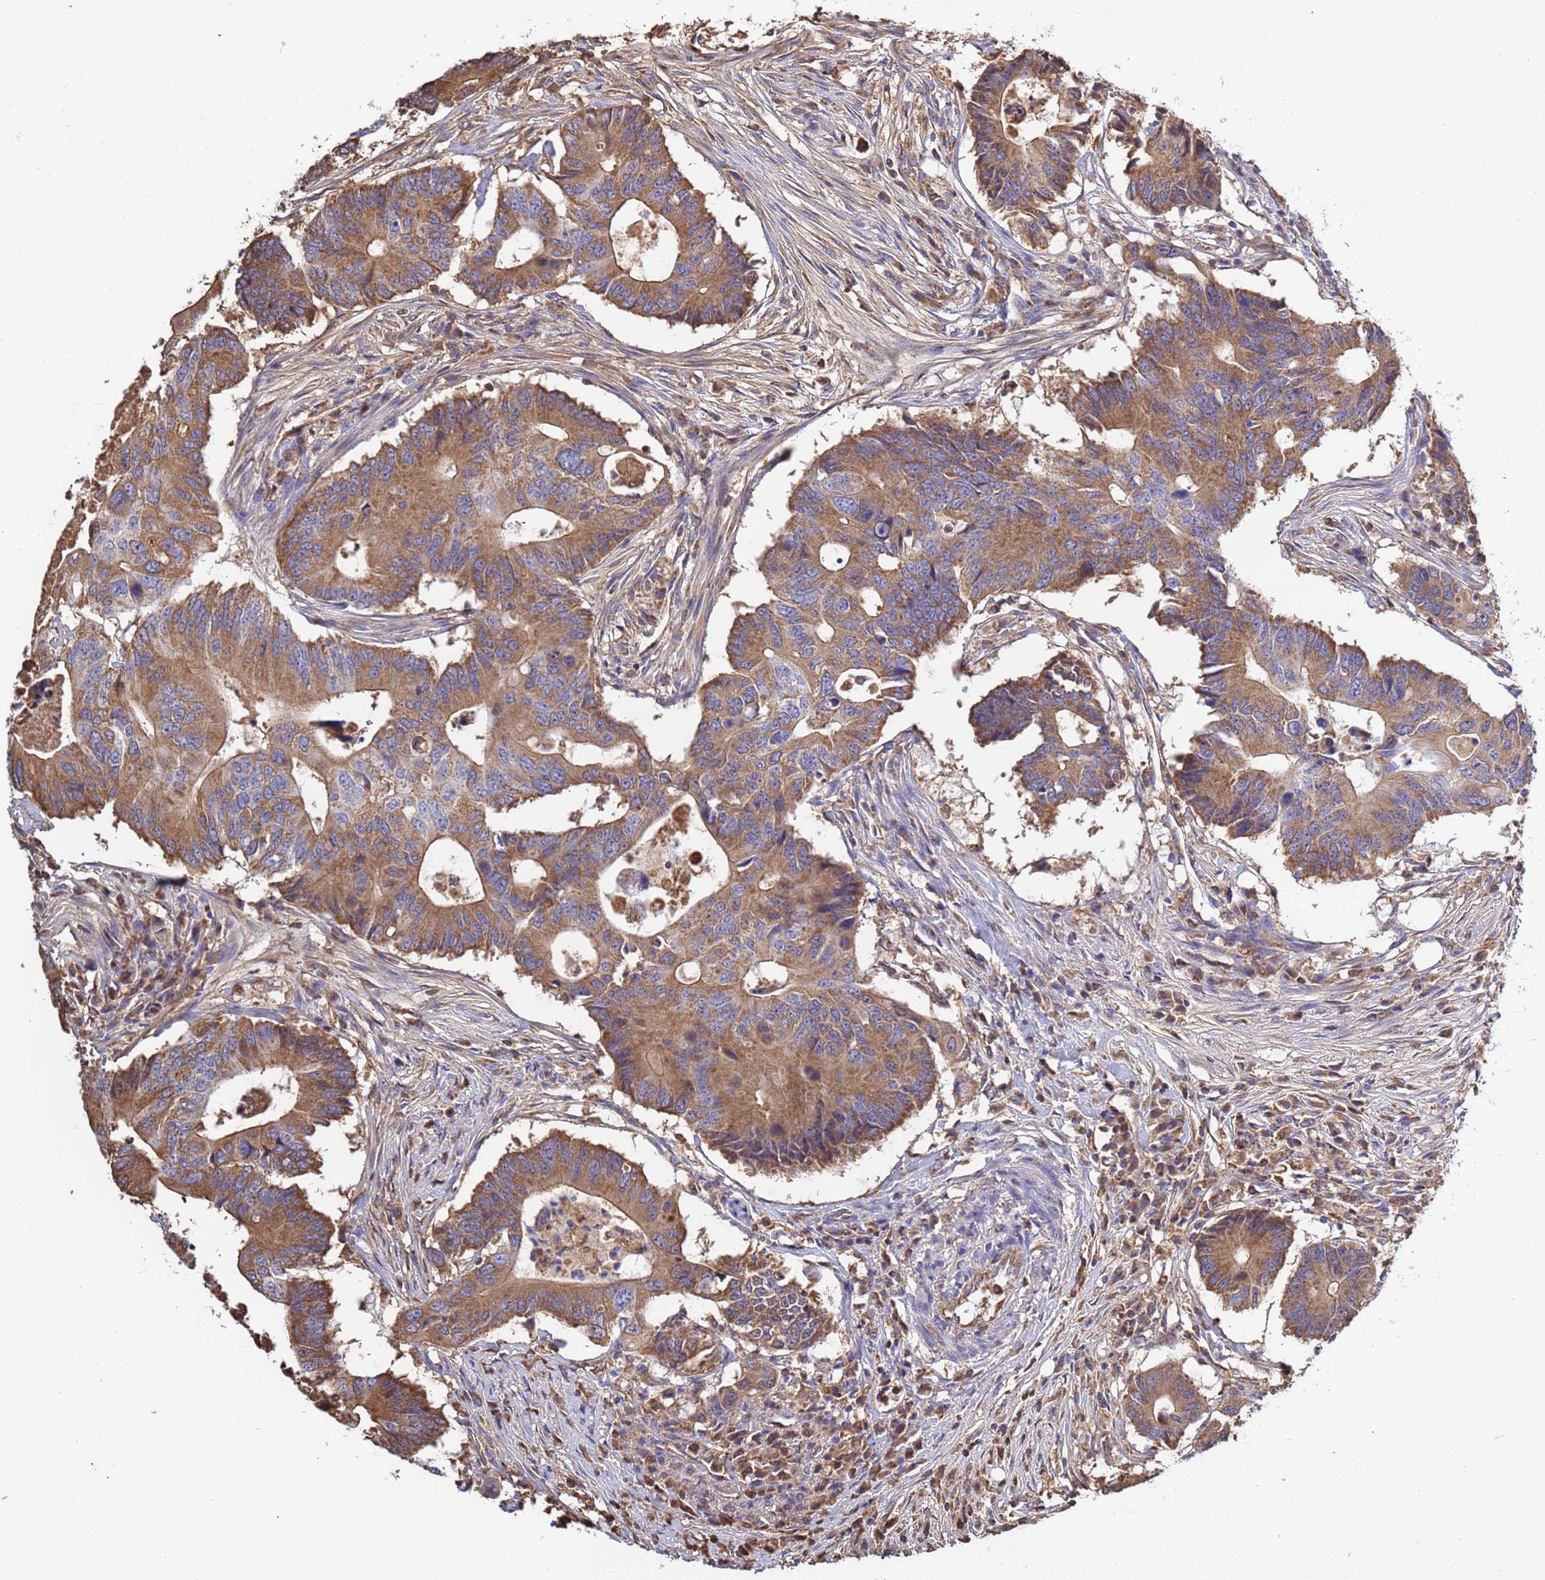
{"staining": {"intensity": "moderate", "quantity": ">75%", "location": "cytoplasmic/membranous"}, "tissue": "colorectal cancer", "cell_type": "Tumor cells", "image_type": "cancer", "snomed": [{"axis": "morphology", "description": "Adenocarcinoma, NOS"}, {"axis": "topography", "description": "Colon"}], "caption": "Colorectal cancer was stained to show a protein in brown. There is medium levels of moderate cytoplasmic/membranous positivity in approximately >75% of tumor cells. The protein is shown in brown color, while the nuclei are stained blue.", "gene": "GLUD1", "patient": {"sex": "male", "age": 71}}